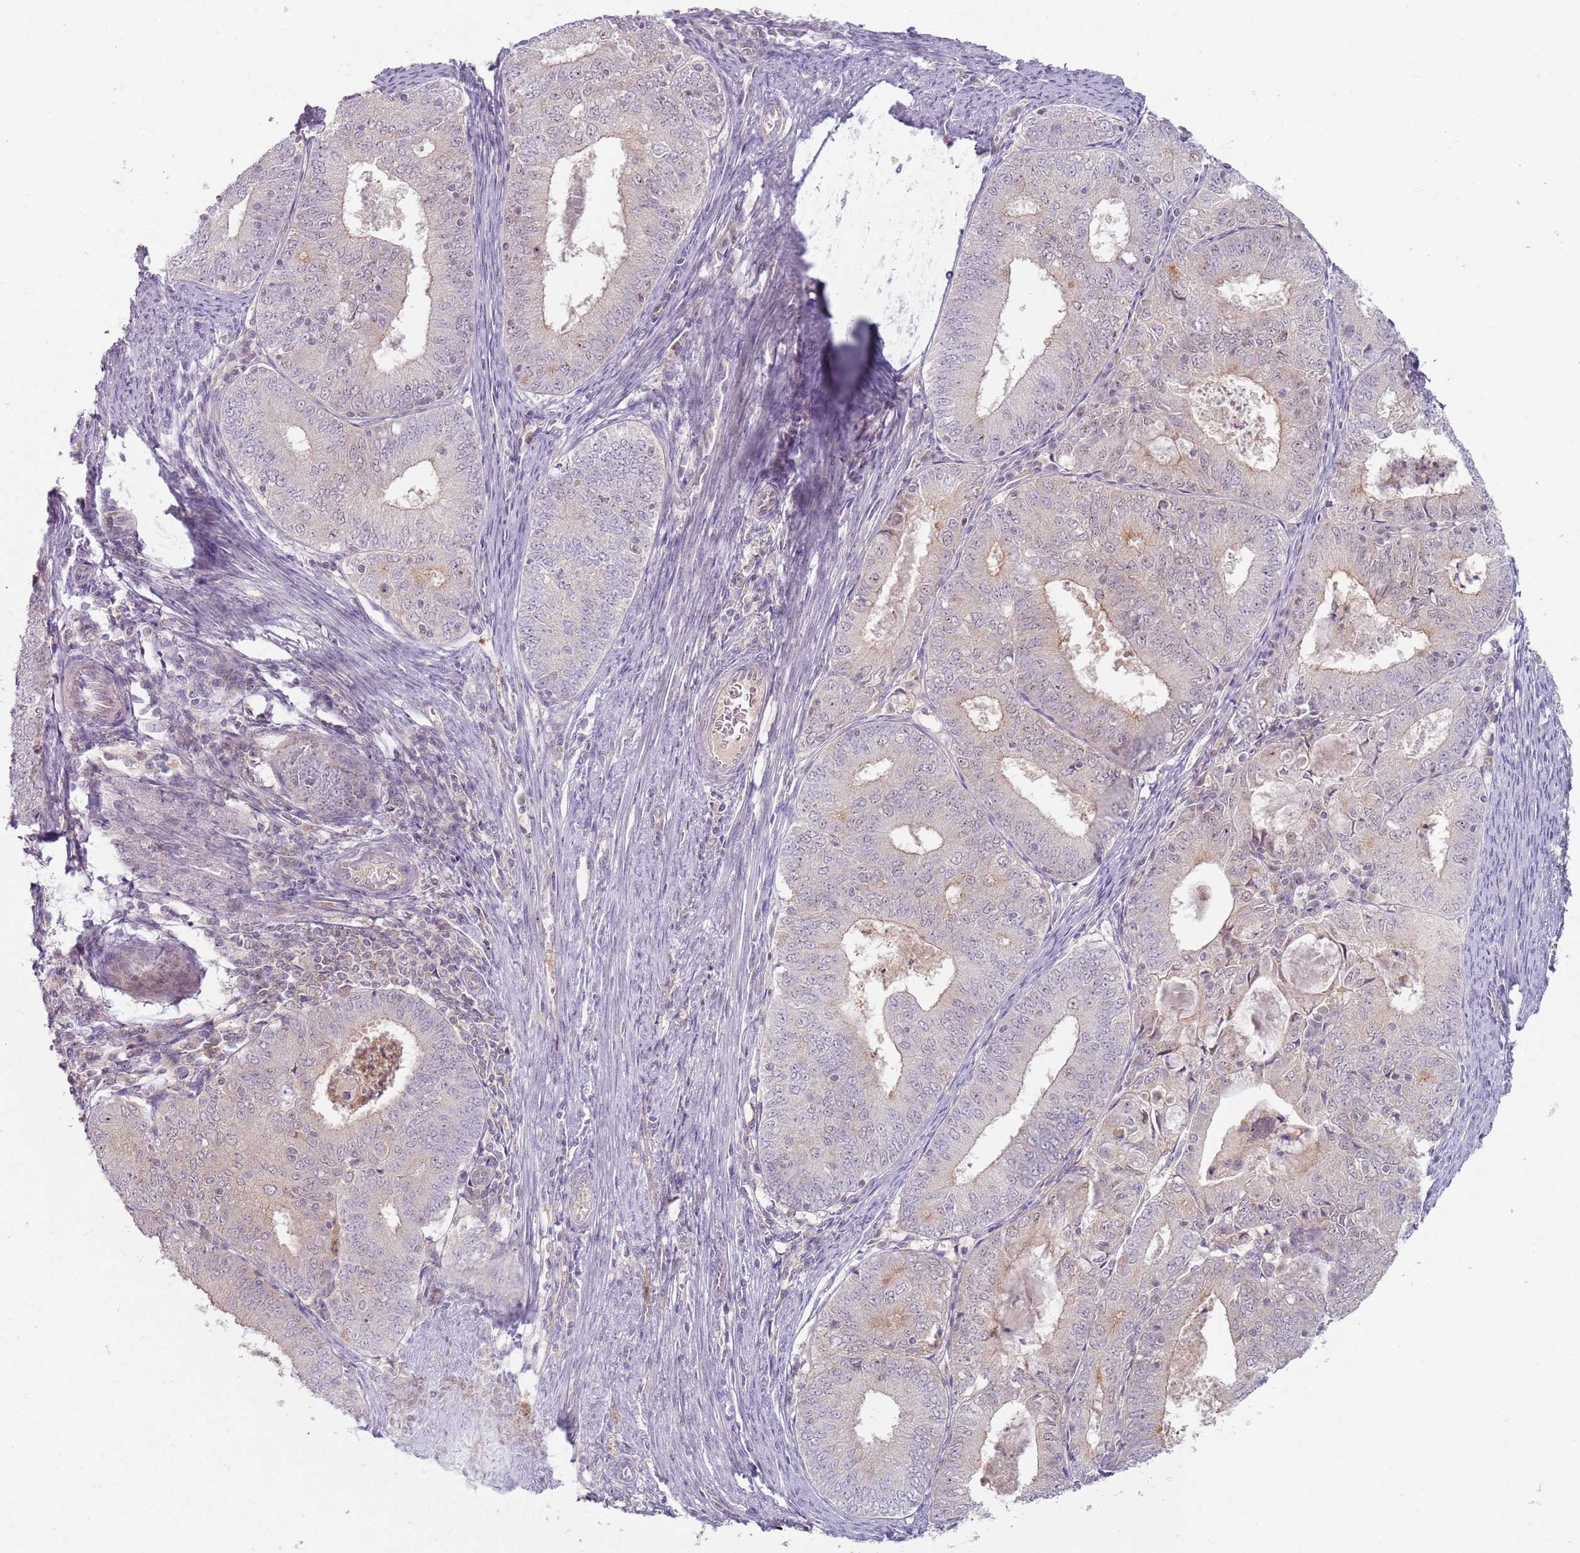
{"staining": {"intensity": "negative", "quantity": "none", "location": "none"}, "tissue": "endometrial cancer", "cell_type": "Tumor cells", "image_type": "cancer", "snomed": [{"axis": "morphology", "description": "Adenocarcinoma, NOS"}, {"axis": "topography", "description": "Endometrium"}], "caption": "This is an IHC image of endometrial adenocarcinoma. There is no expression in tumor cells.", "gene": "ZDHHC2", "patient": {"sex": "female", "age": 57}}